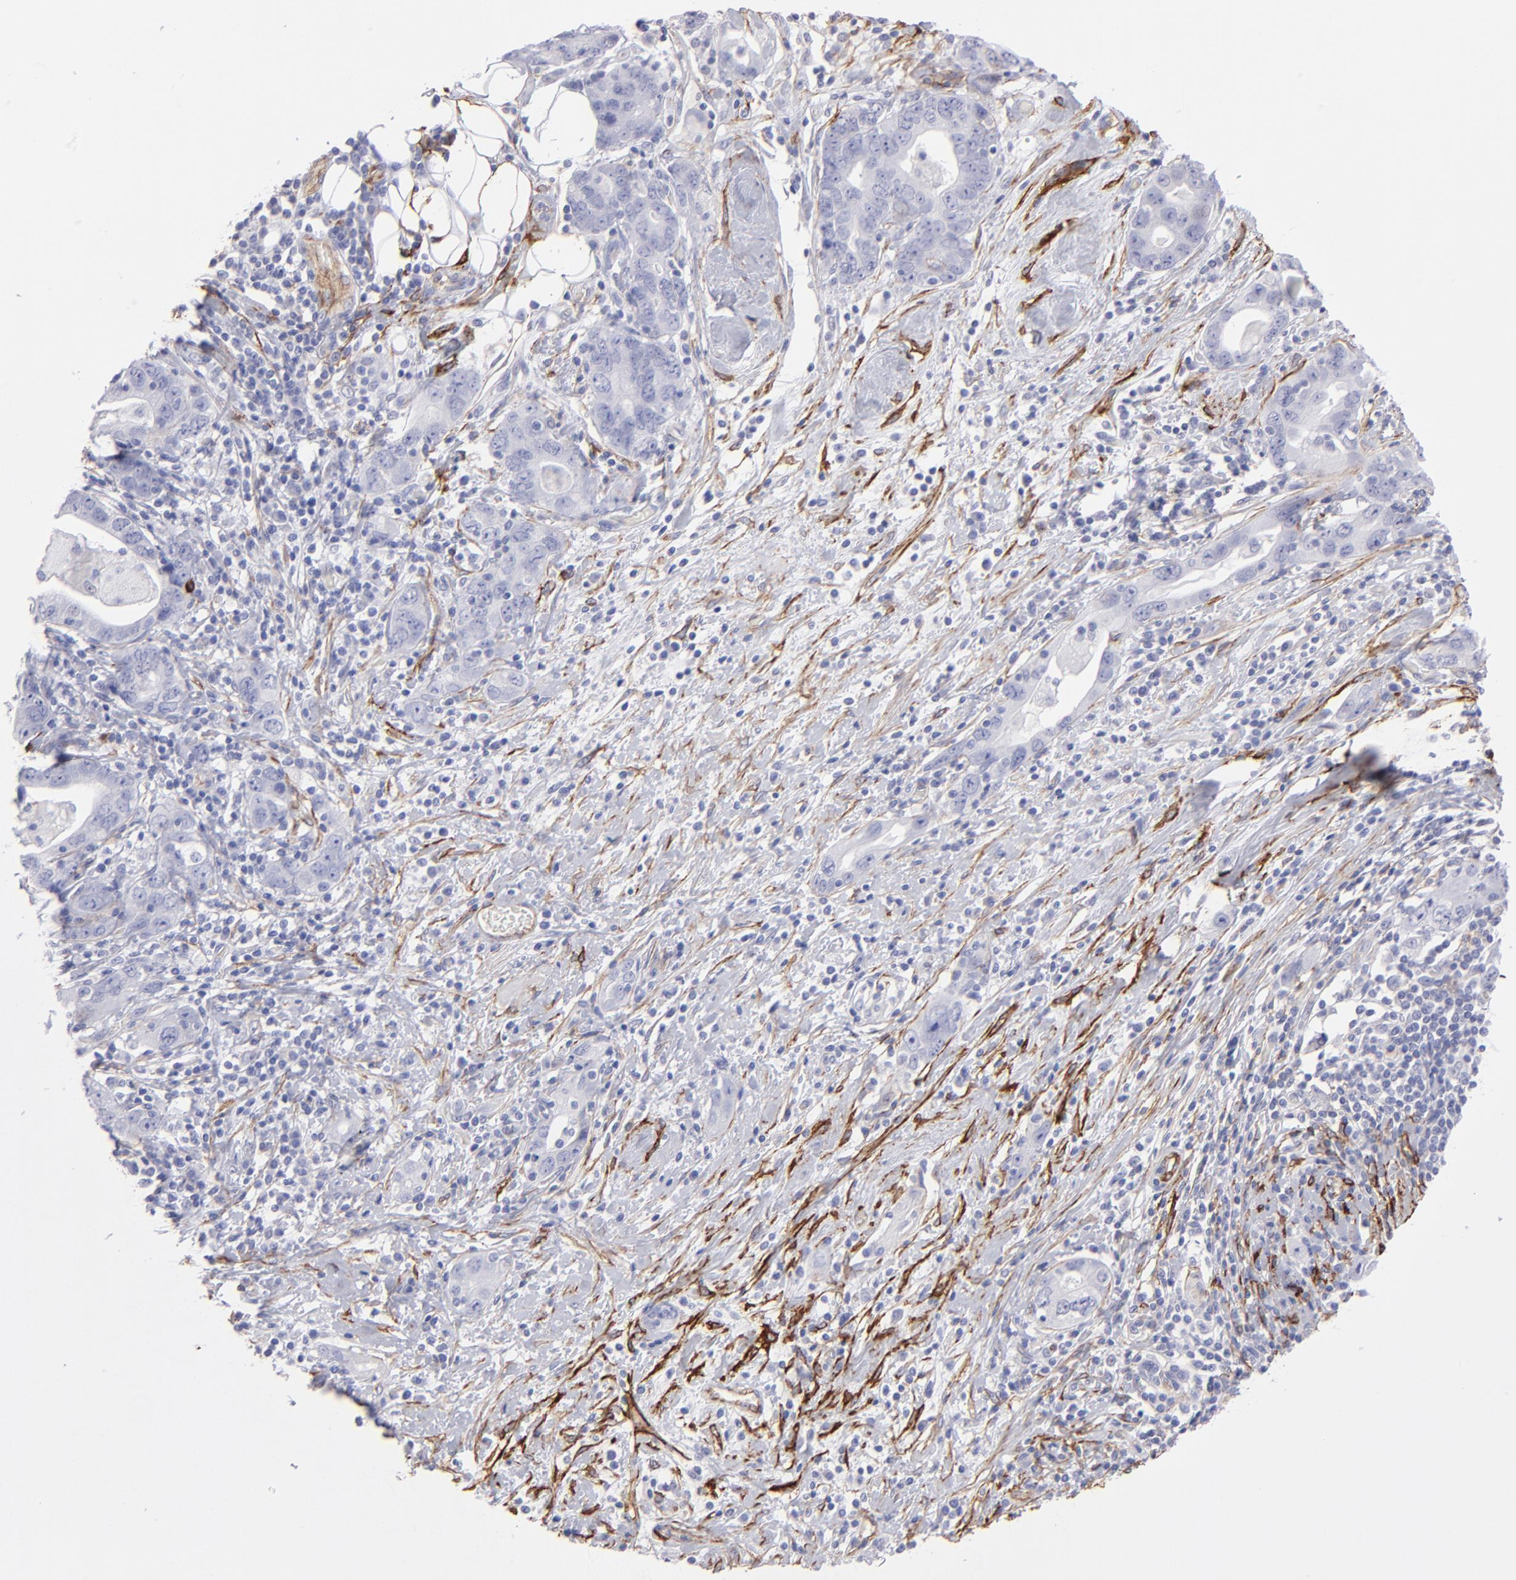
{"staining": {"intensity": "negative", "quantity": "none", "location": "none"}, "tissue": "stomach cancer", "cell_type": "Tumor cells", "image_type": "cancer", "snomed": [{"axis": "morphology", "description": "Adenocarcinoma, NOS"}, {"axis": "topography", "description": "Stomach, lower"}], "caption": "Photomicrograph shows no protein expression in tumor cells of stomach cancer tissue.", "gene": "AHNAK2", "patient": {"sex": "female", "age": 93}}